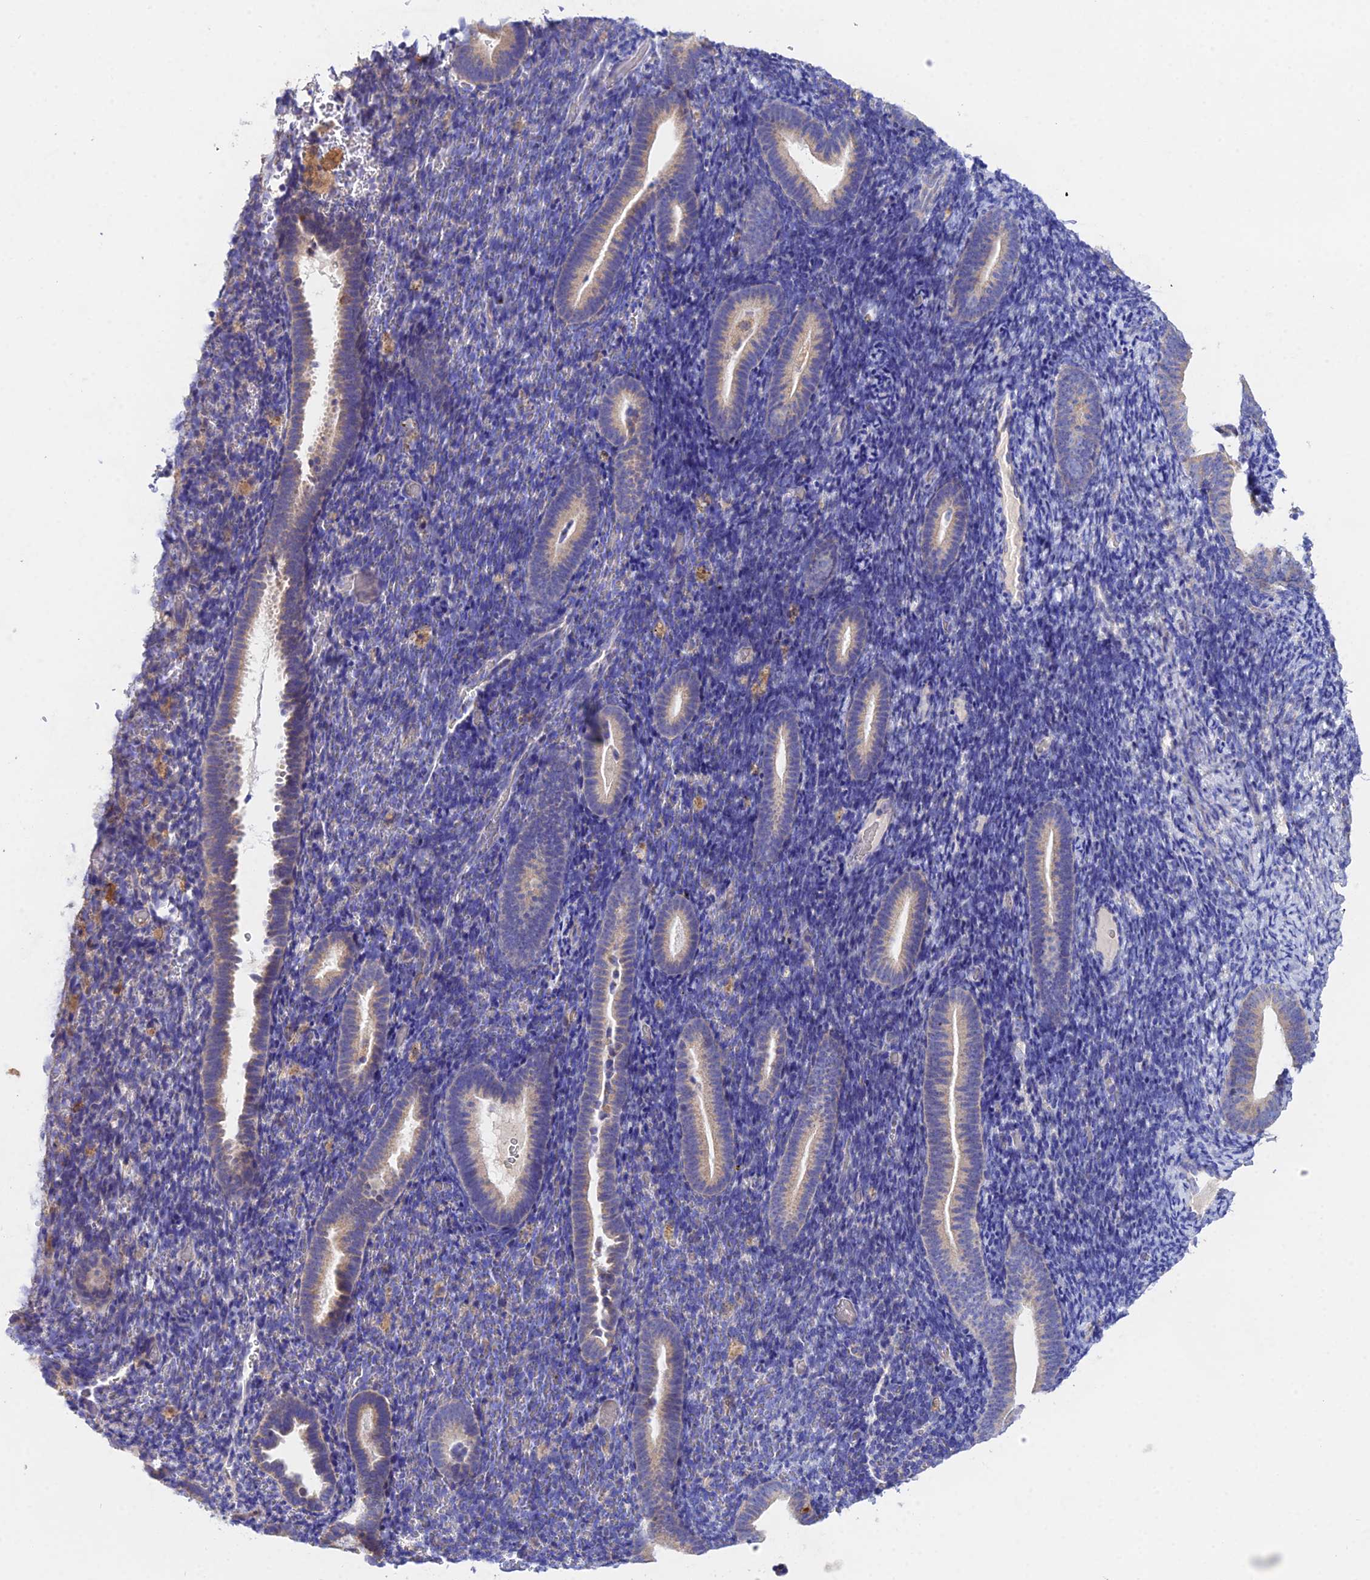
{"staining": {"intensity": "negative", "quantity": "none", "location": "none"}, "tissue": "endometrium", "cell_type": "Cells in endometrial stroma", "image_type": "normal", "snomed": [{"axis": "morphology", "description": "Normal tissue, NOS"}, {"axis": "topography", "description": "Endometrium"}], "caption": "Human endometrium stained for a protein using IHC exhibits no expression in cells in endometrial stroma.", "gene": "PPP2R2A", "patient": {"sex": "female", "age": 51}}